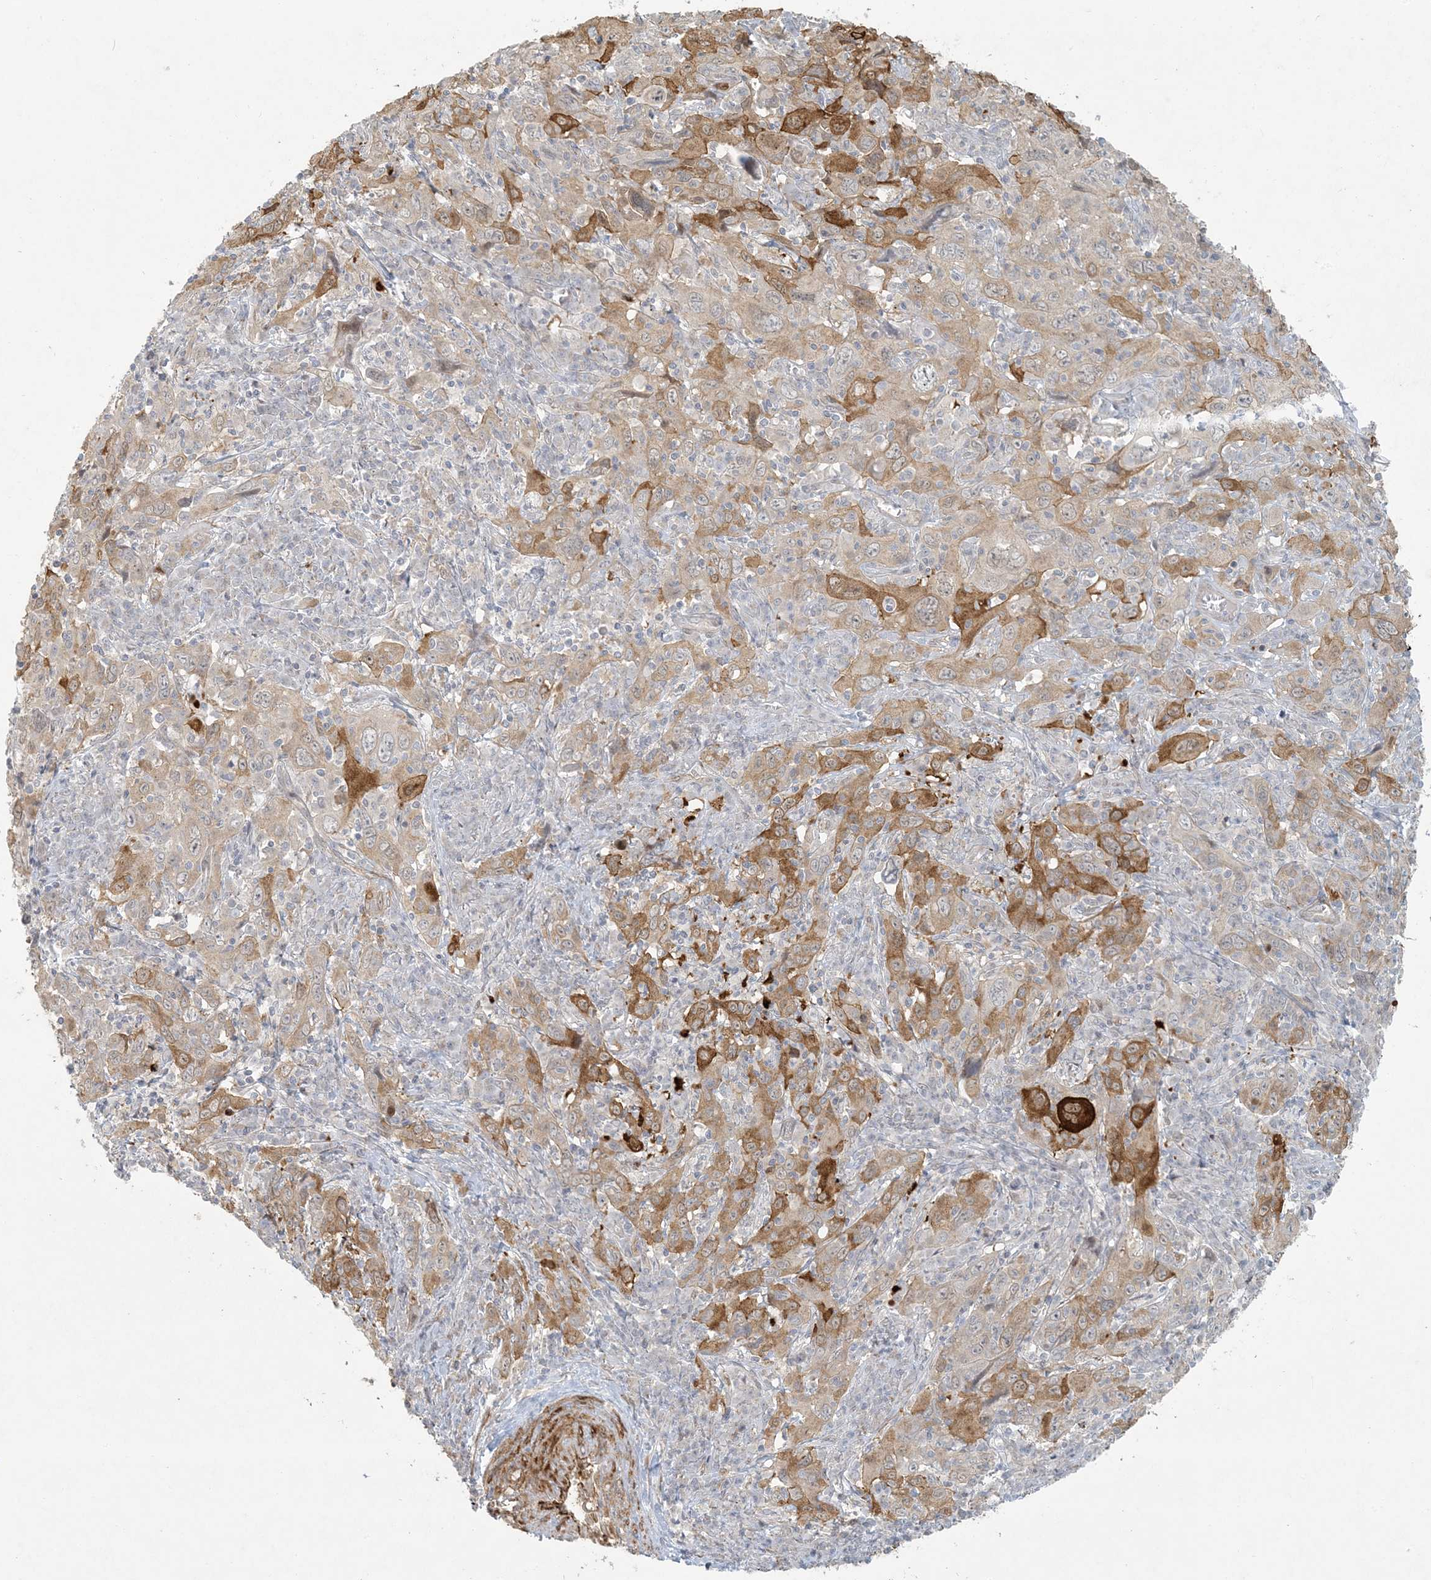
{"staining": {"intensity": "strong", "quantity": "25%-75%", "location": "cytoplasmic/membranous"}, "tissue": "cervical cancer", "cell_type": "Tumor cells", "image_type": "cancer", "snomed": [{"axis": "morphology", "description": "Squamous cell carcinoma, NOS"}, {"axis": "topography", "description": "Cervix"}], "caption": "About 25%-75% of tumor cells in human squamous cell carcinoma (cervical) reveal strong cytoplasmic/membranous protein expression as visualized by brown immunohistochemical staining.", "gene": "BCORL1", "patient": {"sex": "female", "age": 46}}